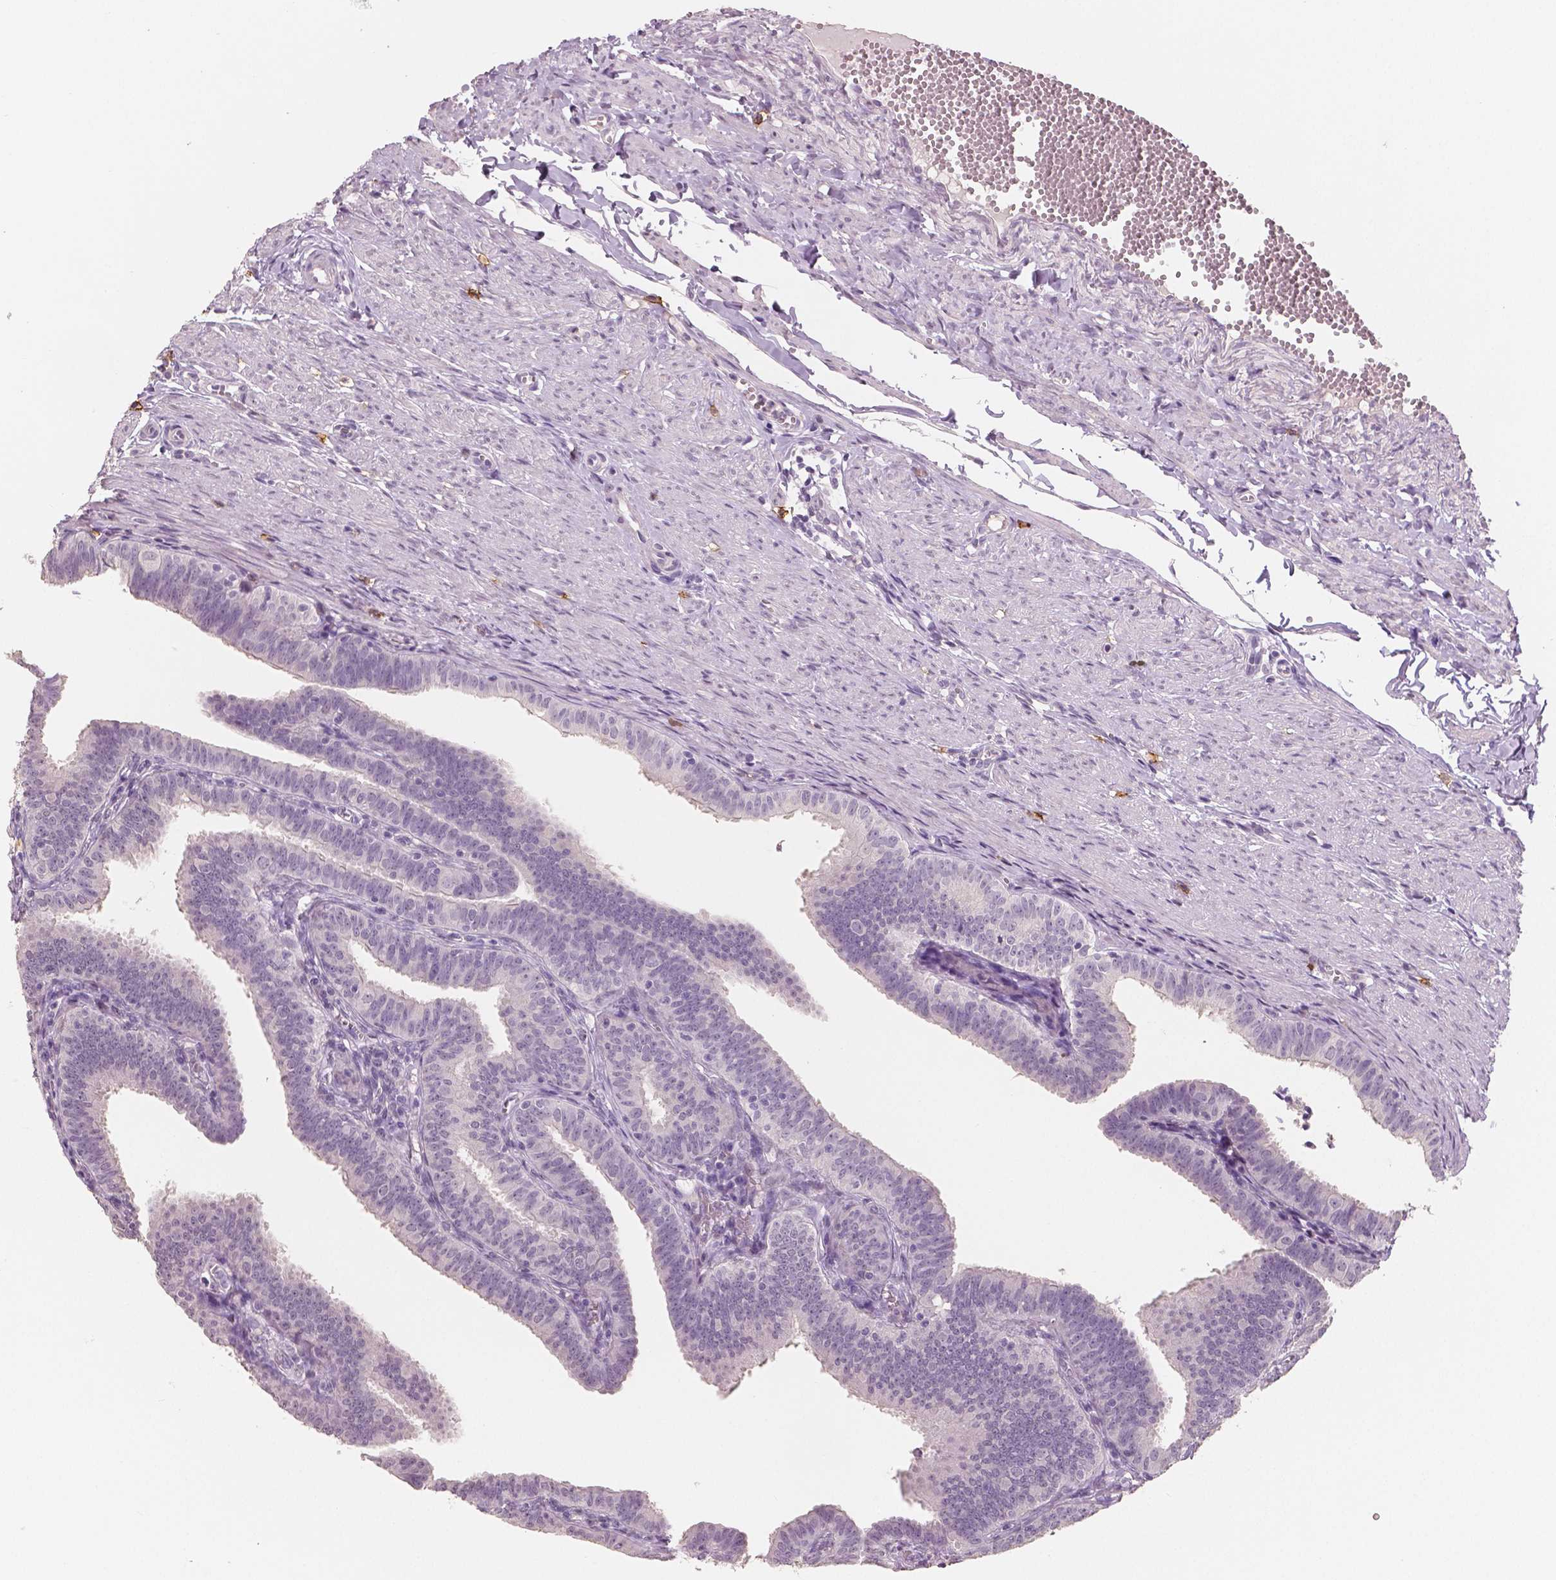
{"staining": {"intensity": "negative", "quantity": "none", "location": "none"}, "tissue": "fallopian tube", "cell_type": "Glandular cells", "image_type": "normal", "snomed": [{"axis": "morphology", "description": "Normal tissue, NOS"}, {"axis": "topography", "description": "Fallopian tube"}], "caption": "Protein analysis of normal fallopian tube reveals no significant staining in glandular cells.", "gene": "KIT", "patient": {"sex": "female", "age": 25}}